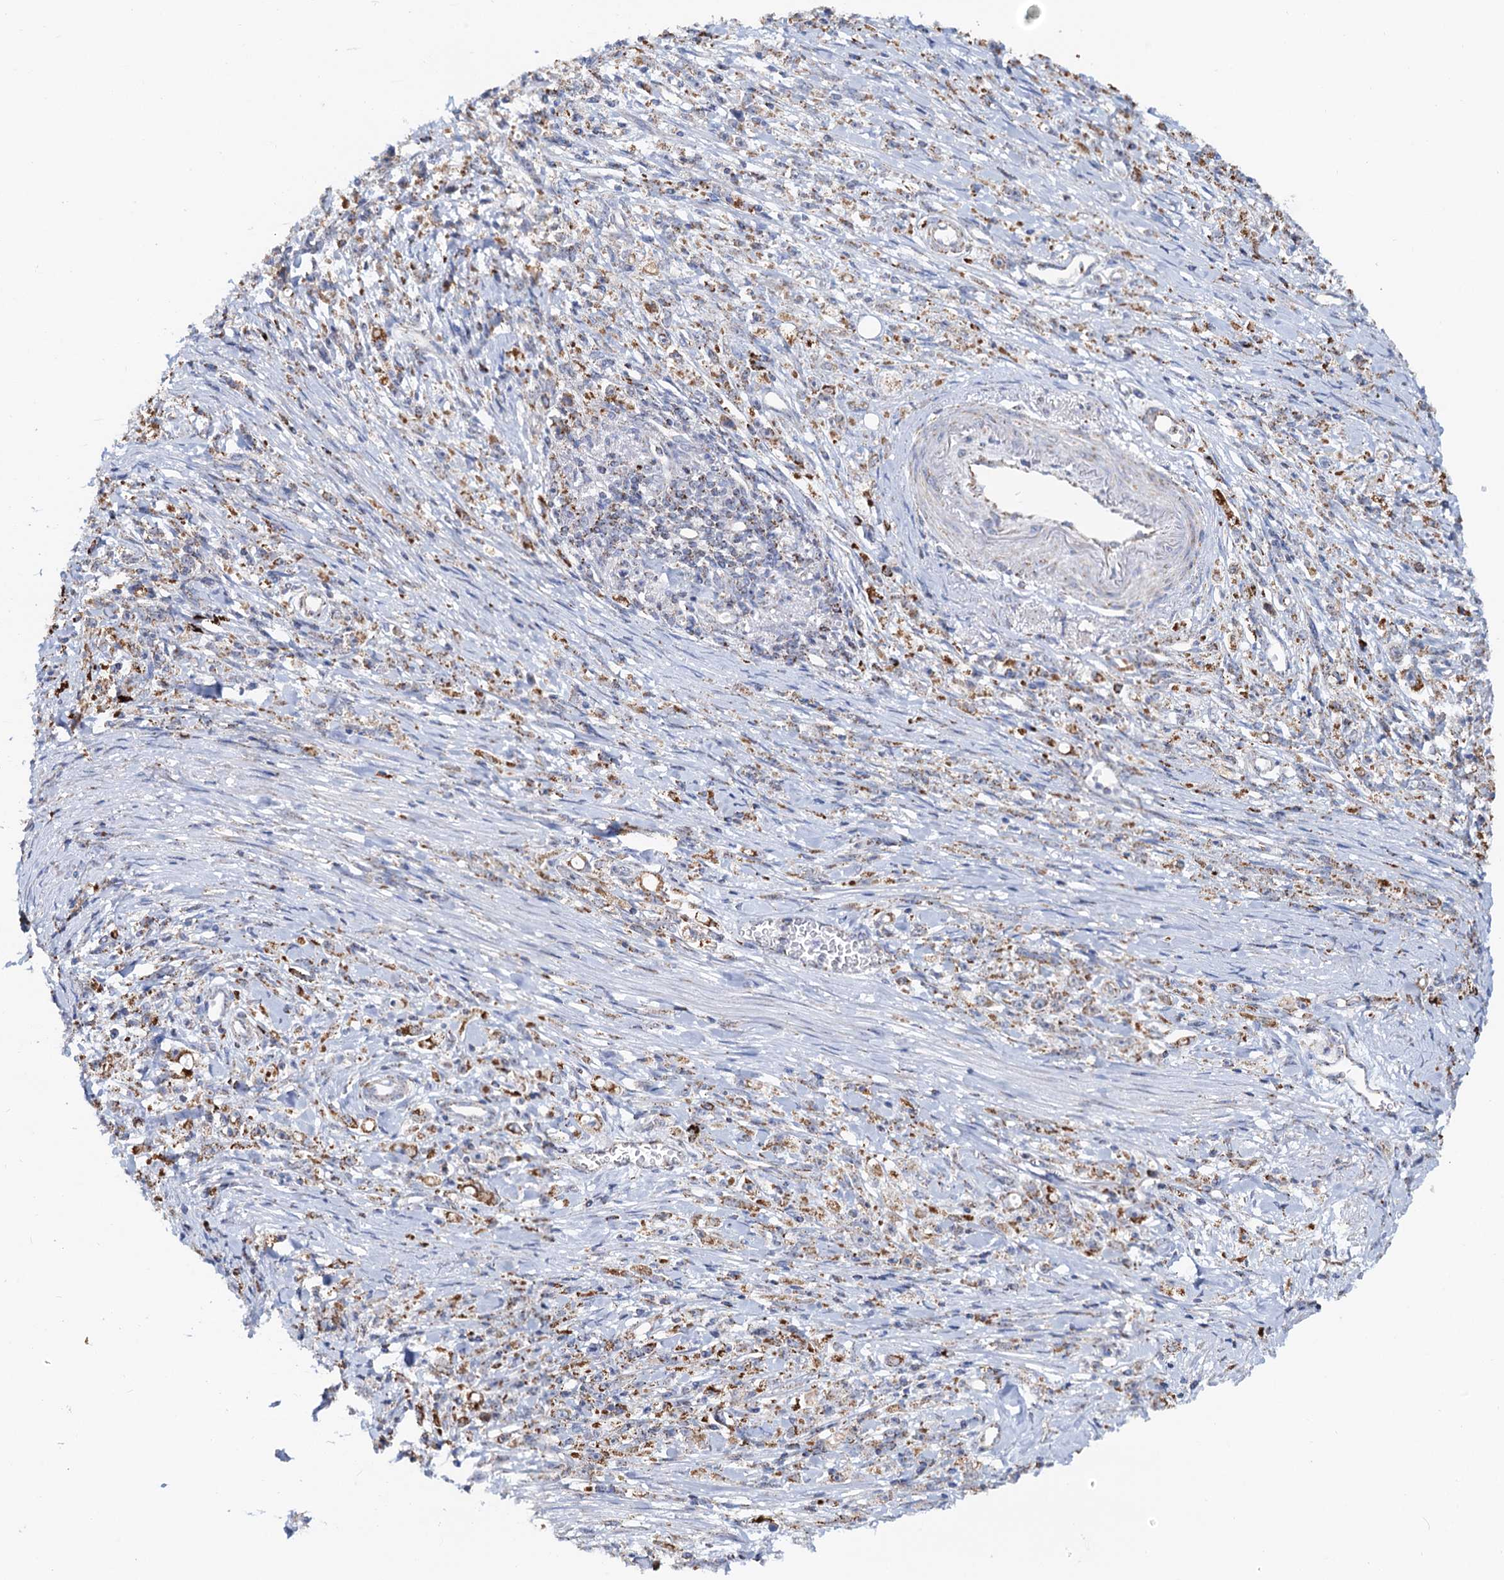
{"staining": {"intensity": "moderate", "quantity": "<25%", "location": "cytoplasmic/membranous"}, "tissue": "stomach cancer", "cell_type": "Tumor cells", "image_type": "cancer", "snomed": [{"axis": "morphology", "description": "Adenocarcinoma, NOS"}, {"axis": "topography", "description": "Stomach"}], "caption": "Stomach cancer stained with a protein marker exhibits moderate staining in tumor cells.", "gene": "C2CD3", "patient": {"sex": "female", "age": 59}}